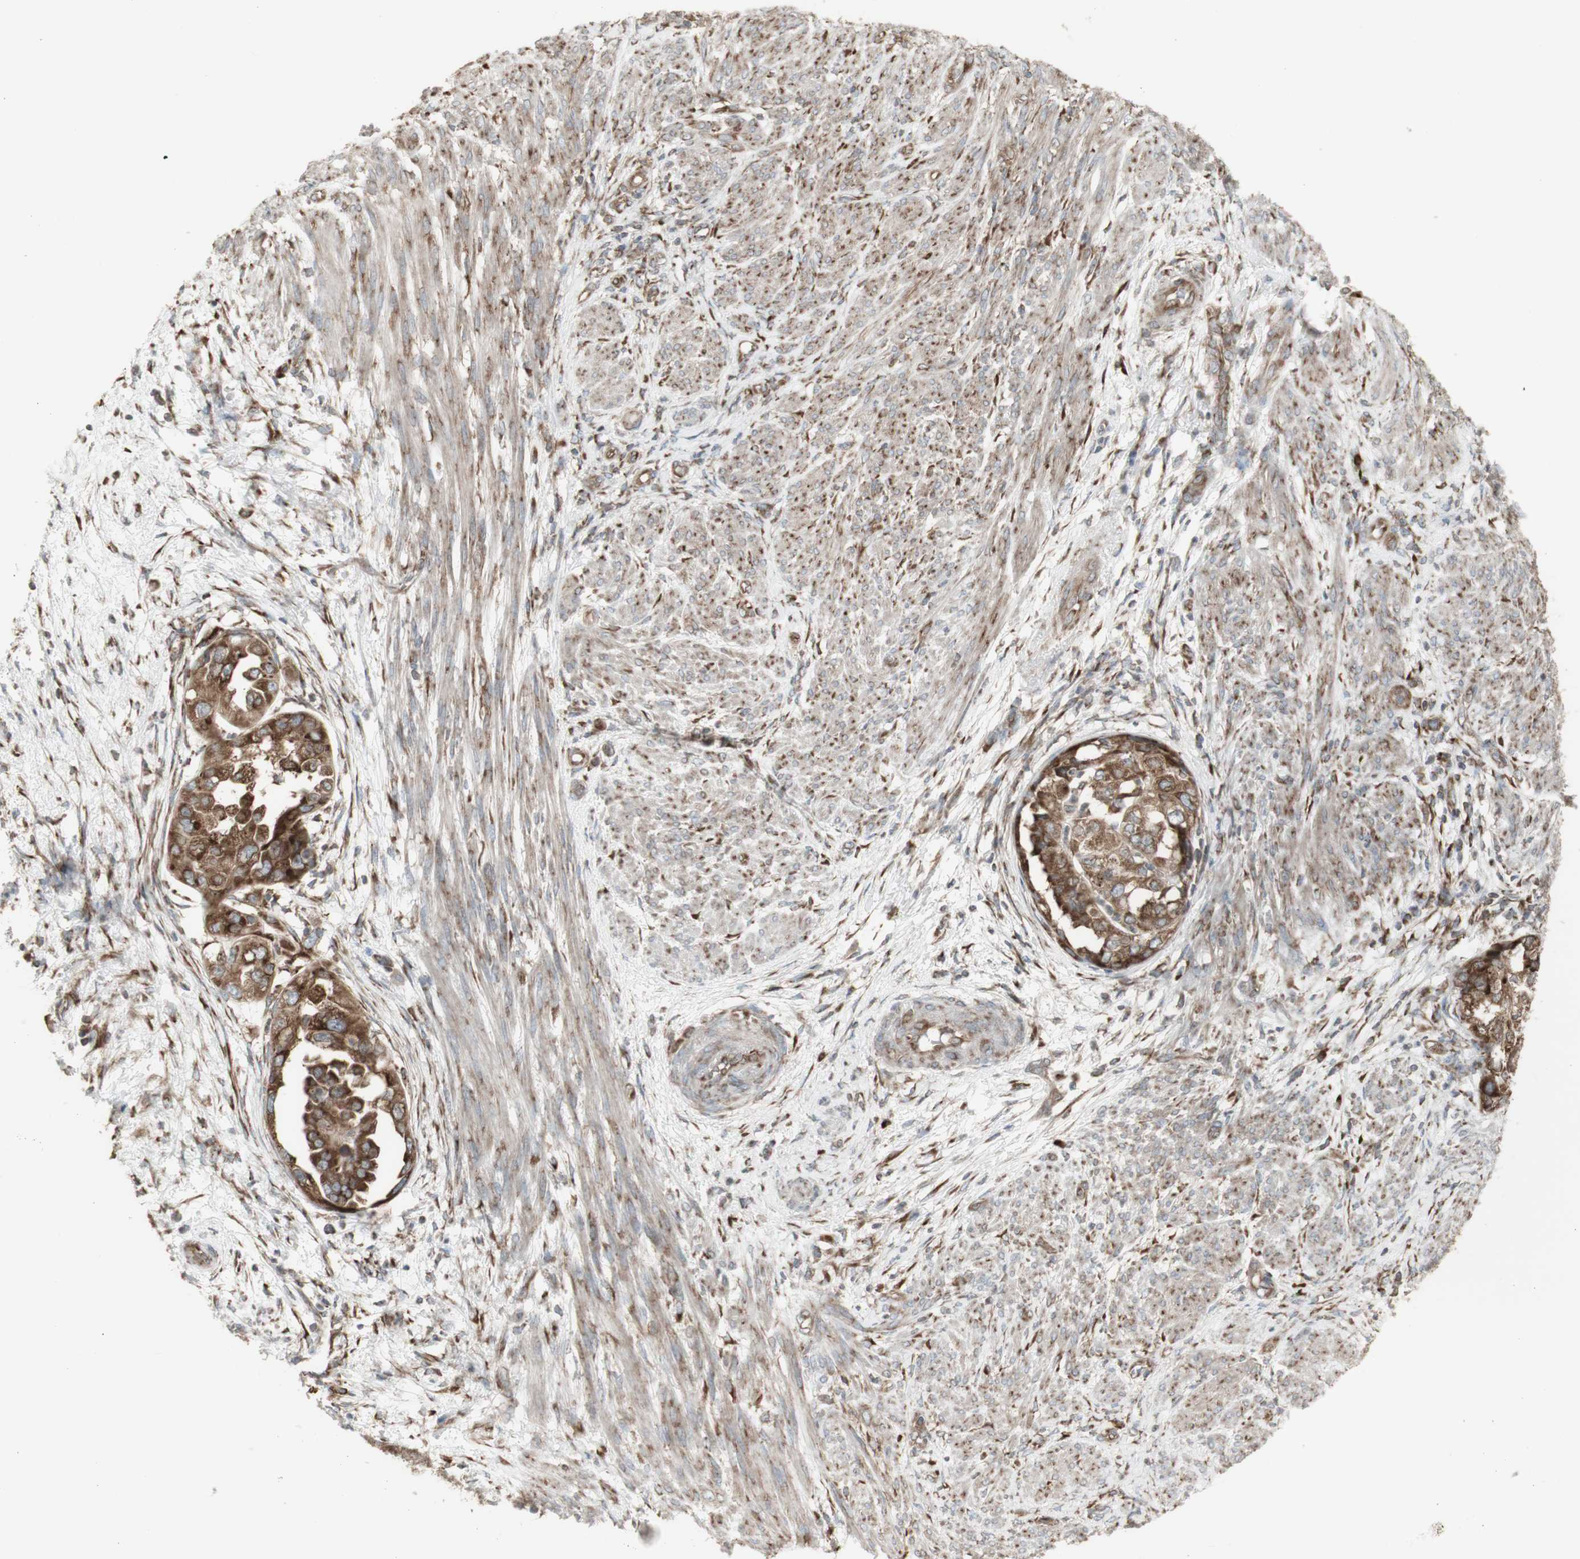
{"staining": {"intensity": "moderate", "quantity": ">75%", "location": "cytoplasmic/membranous"}, "tissue": "endometrial cancer", "cell_type": "Tumor cells", "image_type": "cancer", "snomed": [{"axis": "morphology", "description": "Adenocarcinoma, NOS"}, {"axis": "topography", "description": "Endometrium"}], "caption": "Tumor cells show medium levels of moderate cytoplasmic/membranous expression in approximately >75% of cells in human endometrial cancer (adenocarcinoma). (DAB IHC, brown staining for protein, blue staining for nuclei).", "gene": "FKBP3", "patient": {"sex": "female", "age": 85}}